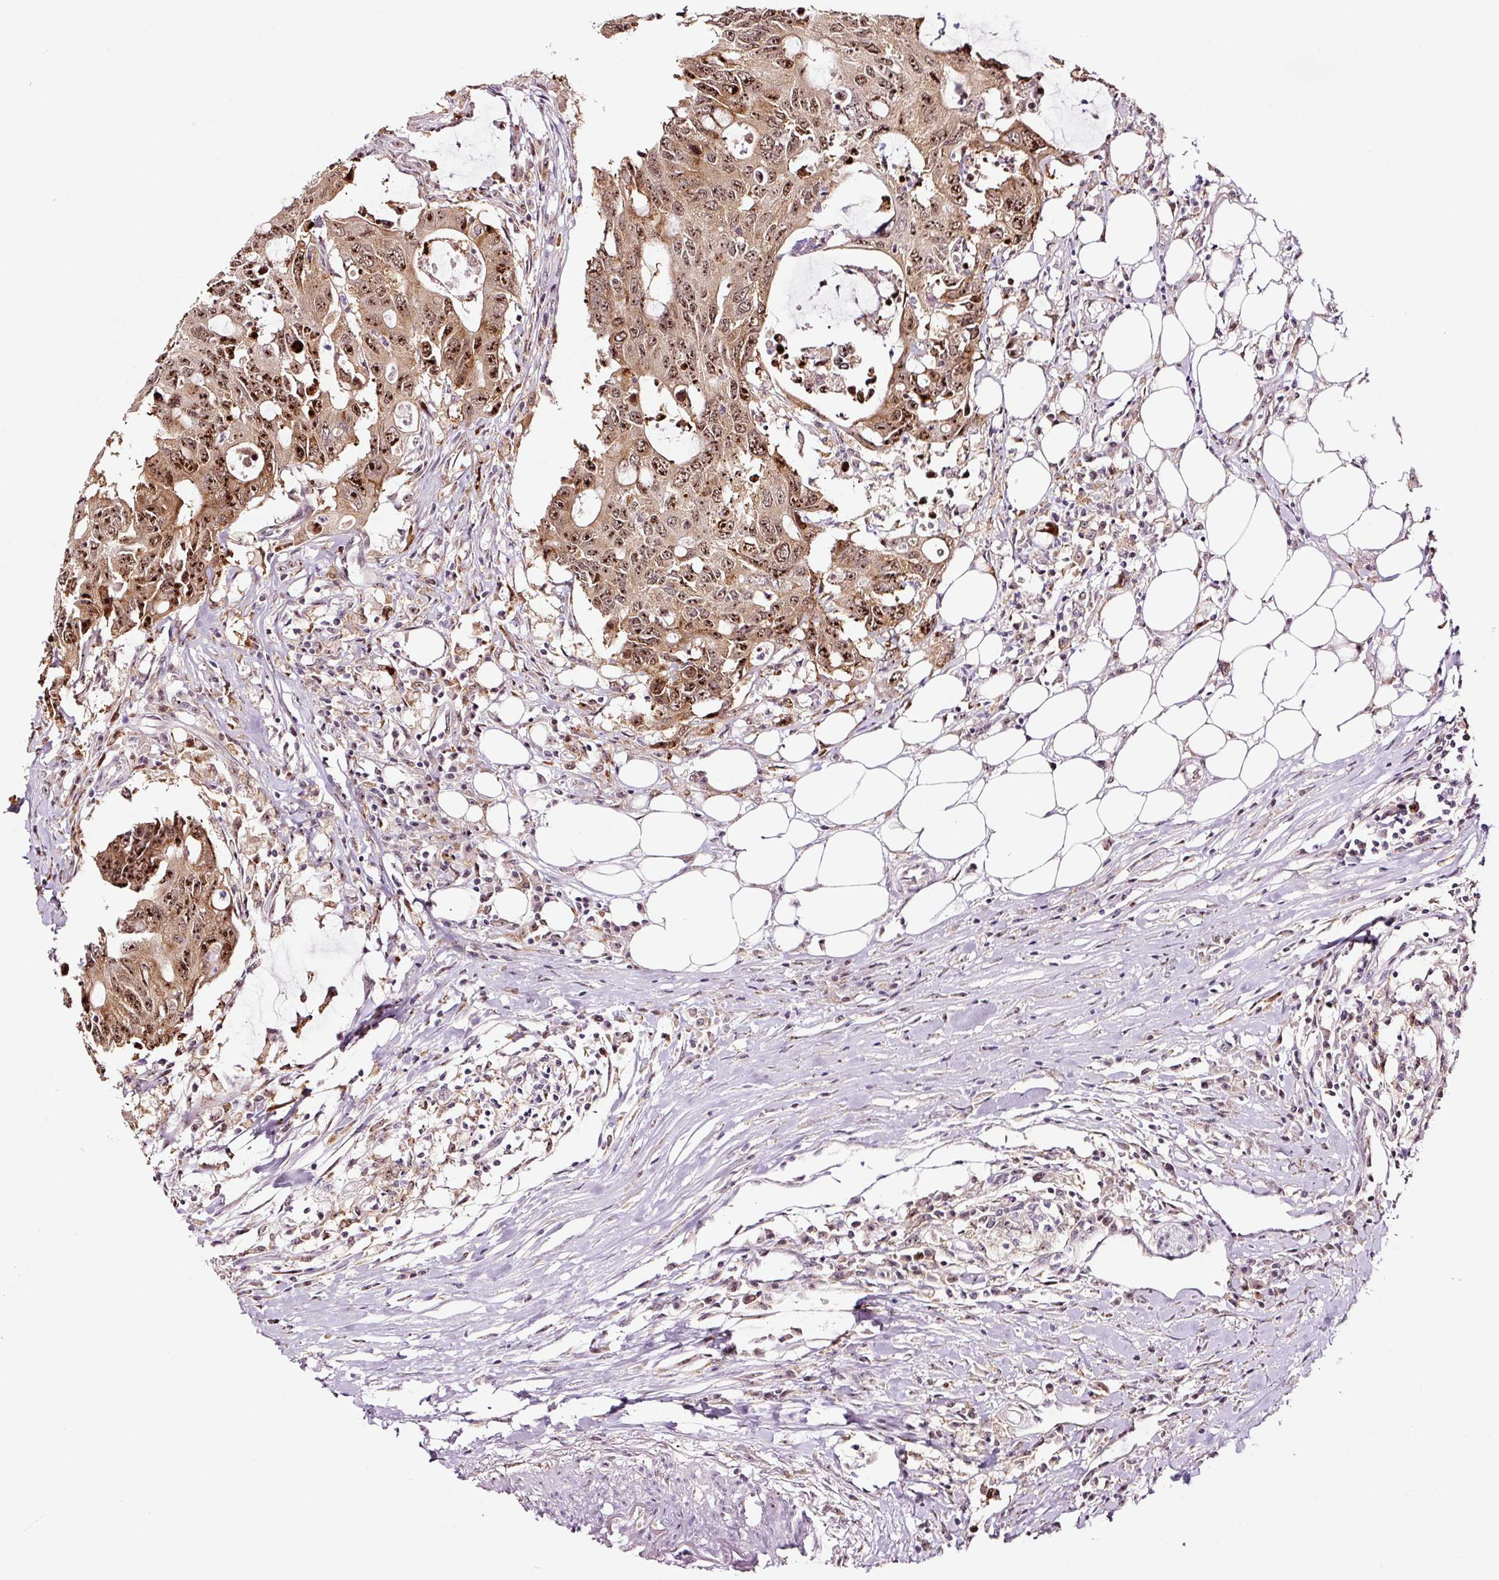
{"staining": {"intensity": "moderate", "quantity": ">75%", "location": "cytoplasmic/membranous,nuclear"}, "tissue": "colorectal cancer", "cell_type": "Tumor cells", "image_type": "cancer", "snomed": [{"axis": "morphology", "description": "Adenocarcinoma, NOS"}, {"axis": "topography", "description": "Colon"}], "caption": "The immunohistochemical stain shows moderate cytoplasmic/membranous and nuclear staining in tumor cells of colorectal cancer tissue. Using DAB (3,3'-diaminobenzidine) (brown) and hematoxylin (blue) stains, captured at high magnification using brightfield microscopy.", "gene": "GNL3", "patient": {"sex": "male", "age": 71}}